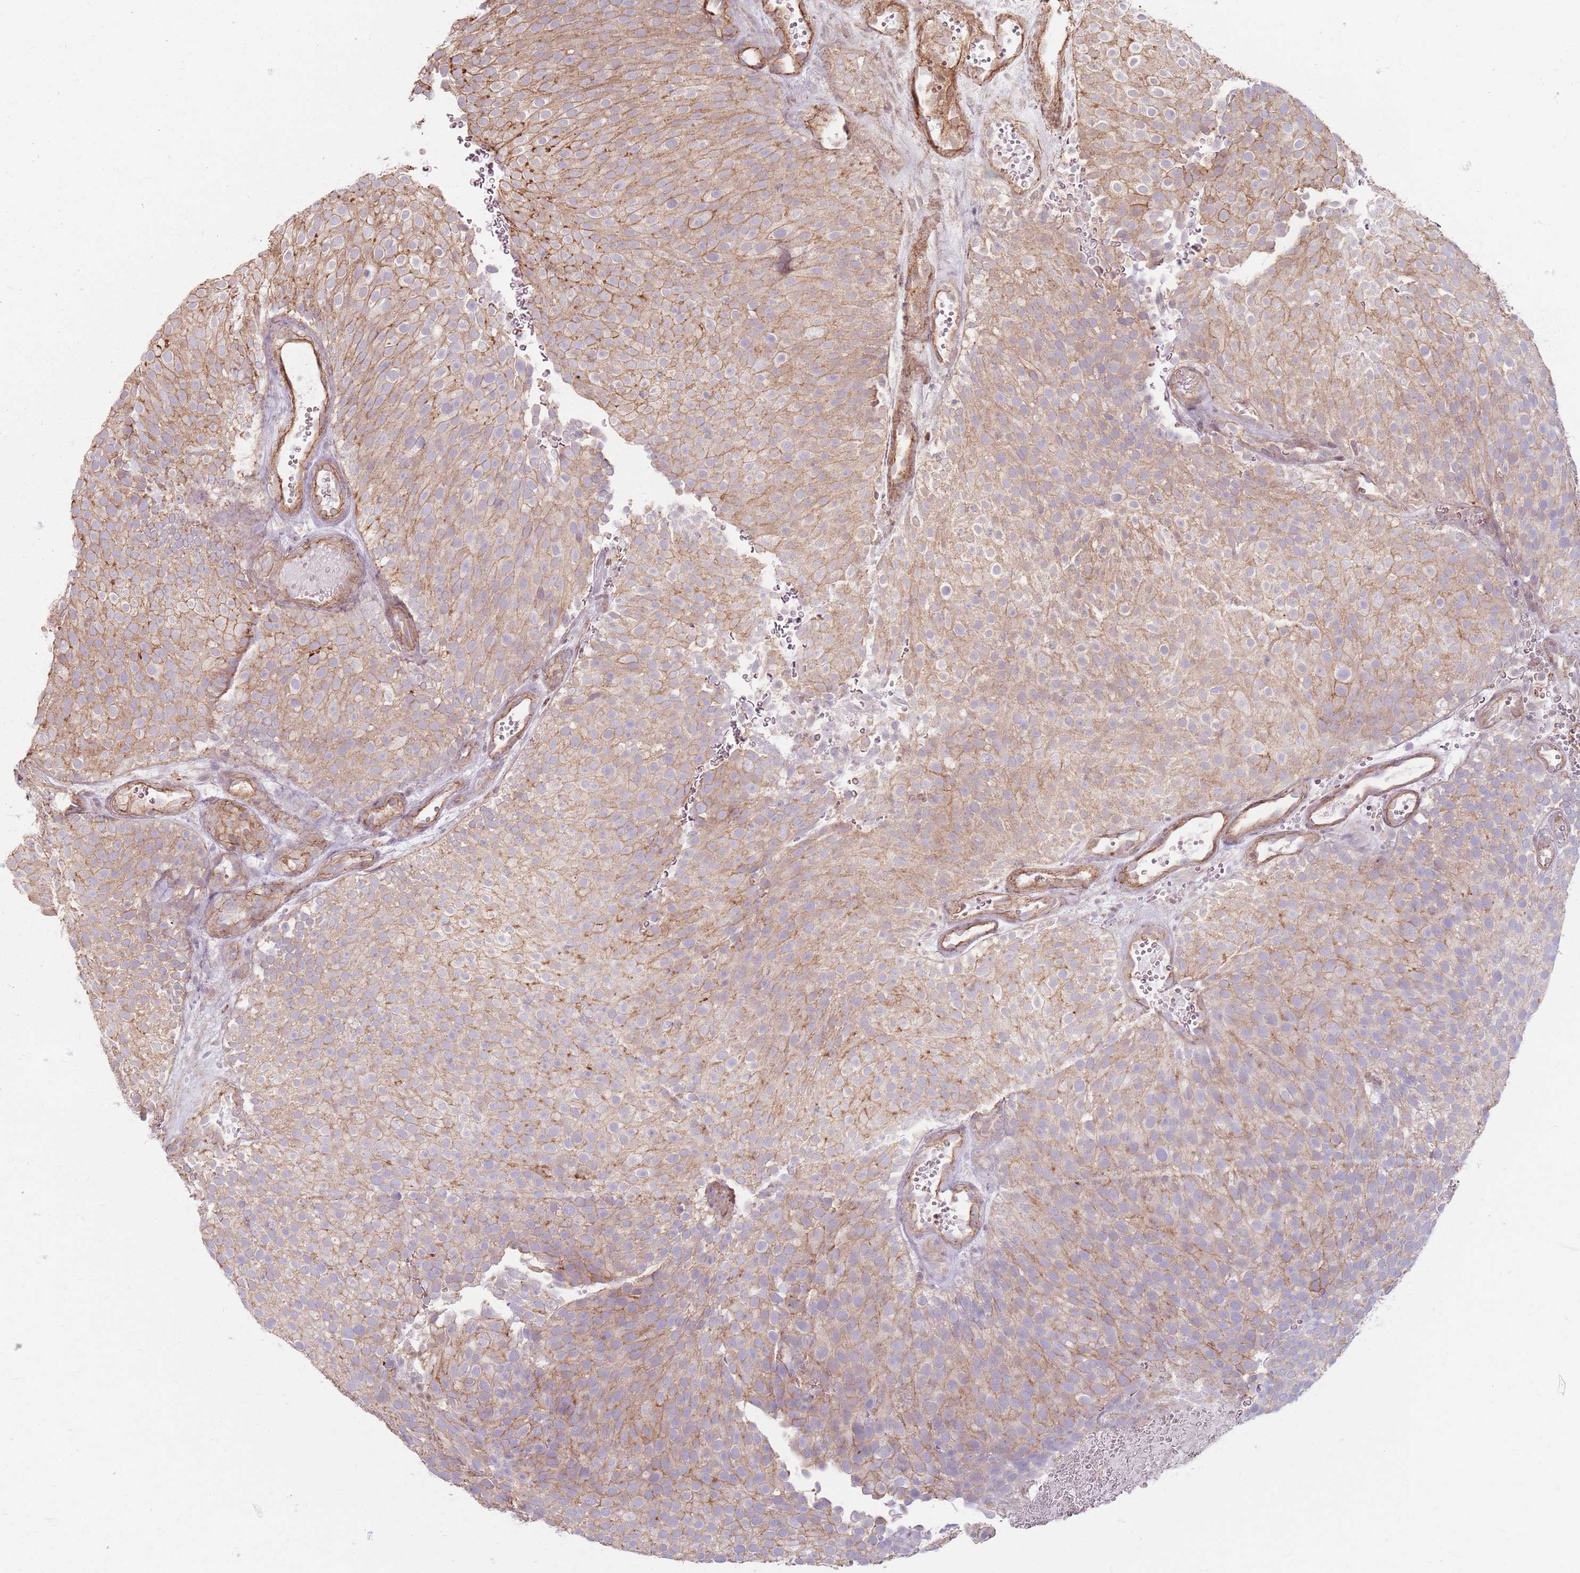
{"staining": {"intensity": "weak", "quantity": ">75%", "location": "cytoplasmic/membranous"}, "tissue": "urothelial cancer", "cell_type": "Tumor cells", "image_type": "cancer", "snomed": [{"axis": "morphology", "description": "Urothelial carcinoma, Low grade"}, {"axis": "topography", "description": "Urinary bladder"}], "caption": "Urothelial carcinoma (low-grade) was stained to show a protein in brown. There is low levels of weak cytoplasmic/membranous positivity in approximately >75% of tumor cells.", "gene": "KCNA5", "patient": {"sex": "male", "age": 78}}